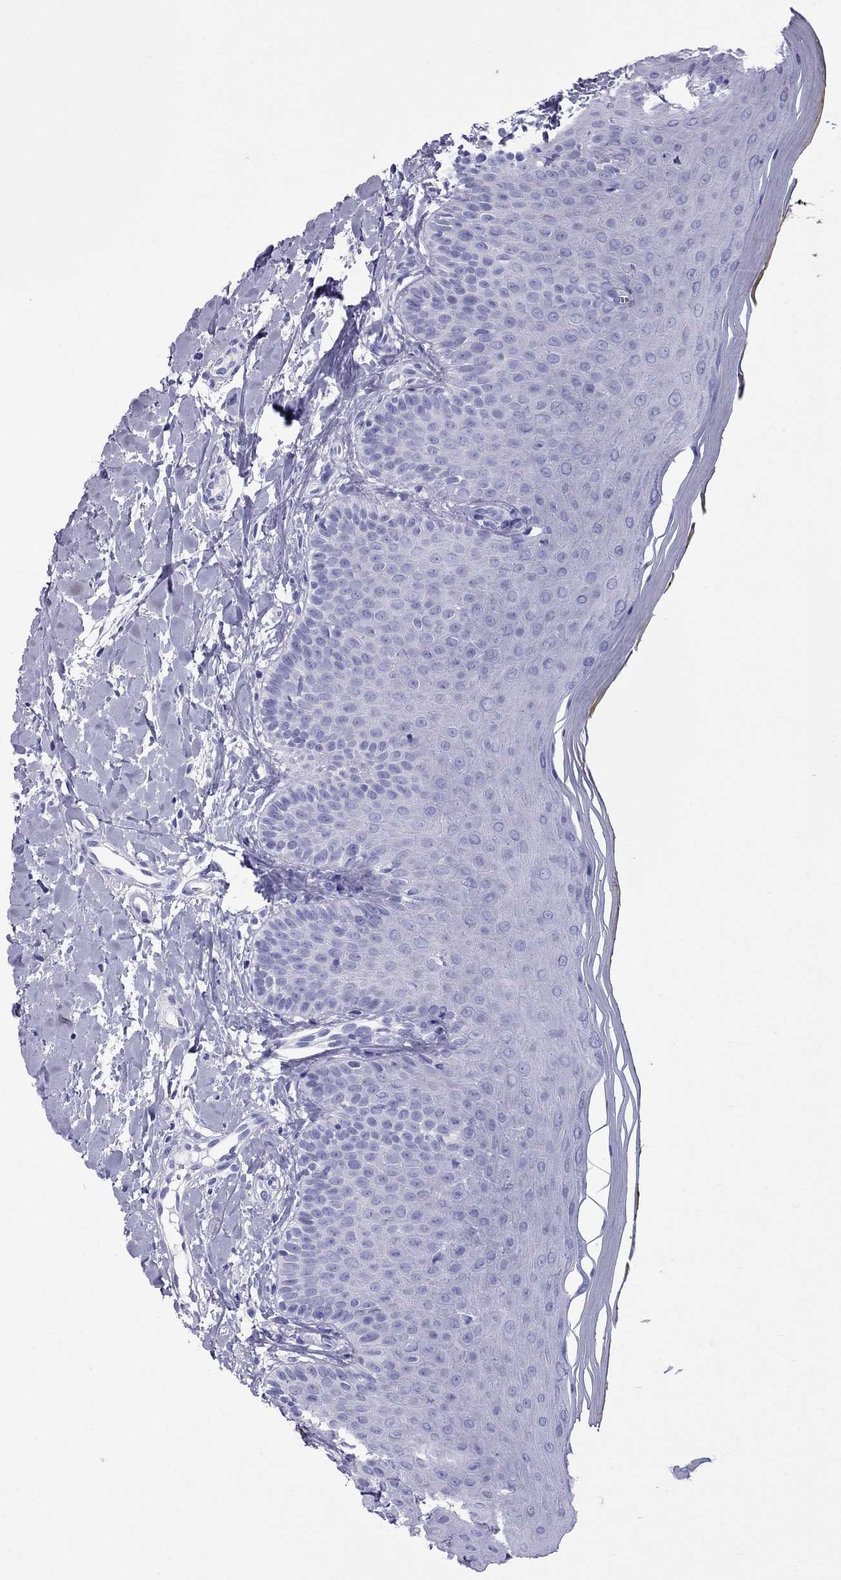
{"staining": {"intensity": "negative", "quantity": "none", "location": "none"}, "tissue": "oral mucosa", "cell_type": "Squamous epithelial cells", "image_type": "normal", "snomed": [{"axis": "morphology", "description": "Normal tissue, NOS"}, {"axis": "topography", "description": "Oral tissue"}], "caption": "Immunohistochemistry histopathology image of benign oral mucosa stained for a protein (brown), which displays no staining in squamous epithelial cells. Nuclei are stained in blue.", "gene": "AVPR1B", "patient": {"sex": "female", "age": 43}}